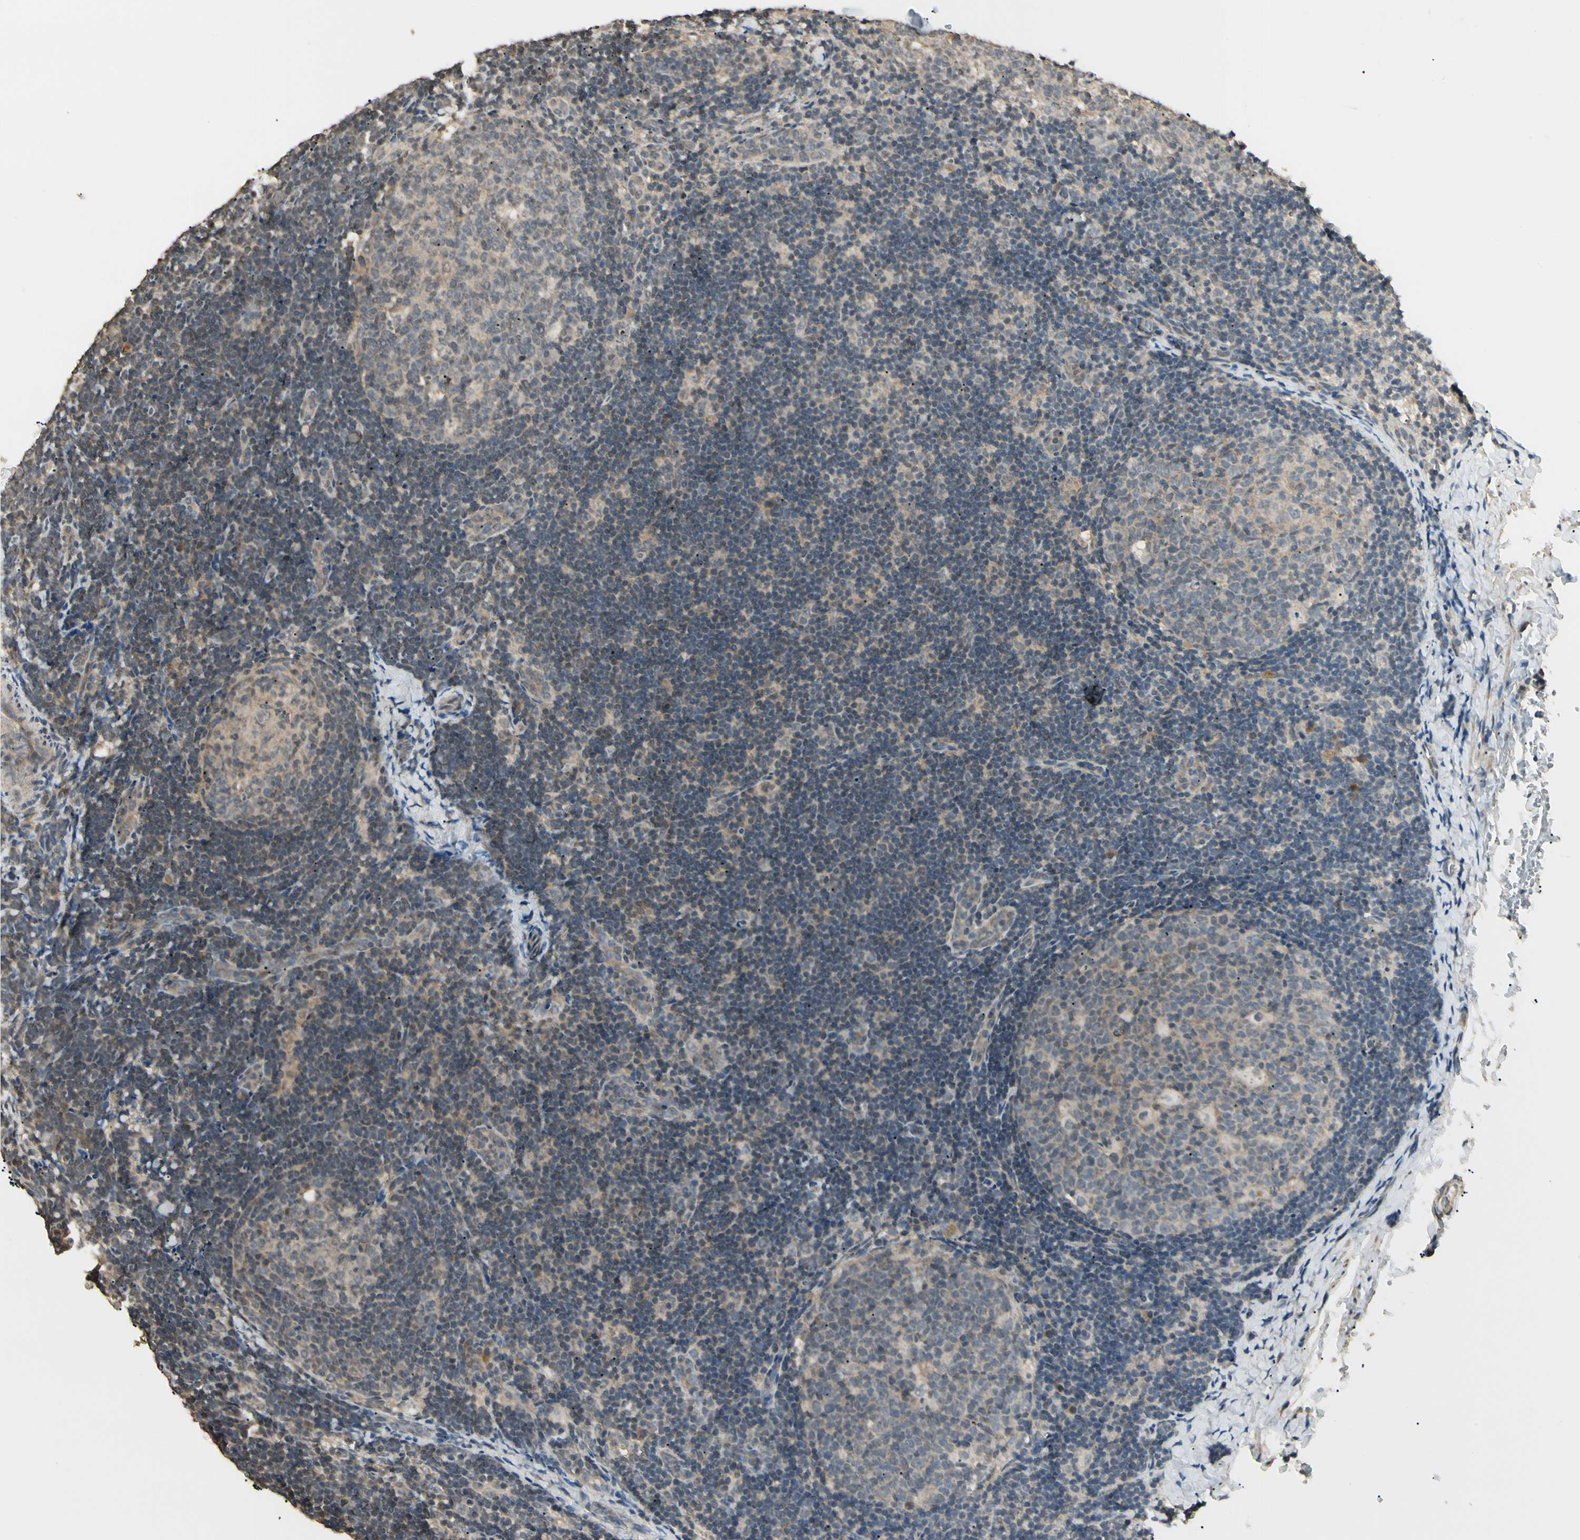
{"staining": {"intensity": "weak", "quantity": ">75%", "location": "cytoplasmic/membranous"}, "tissue": "lymph node", "cell_type": "Germinal center cells", "image_type": "normal", "snomed": [{"axis": "morphology", "description": "Normal tissue, NOS"}, {"axis": "topography", "description": "Lymph node"}], "caption": "Lymph node was stained to show a protein in brown. There is low levels of weak cytoplasmic/membranous staining in approximately >75% of germinal center cells. (Brightfield microscopy of DAB IHC at high magnification).", "gene": "SGCA", "patient": {"sex": "female", "age": 14}}